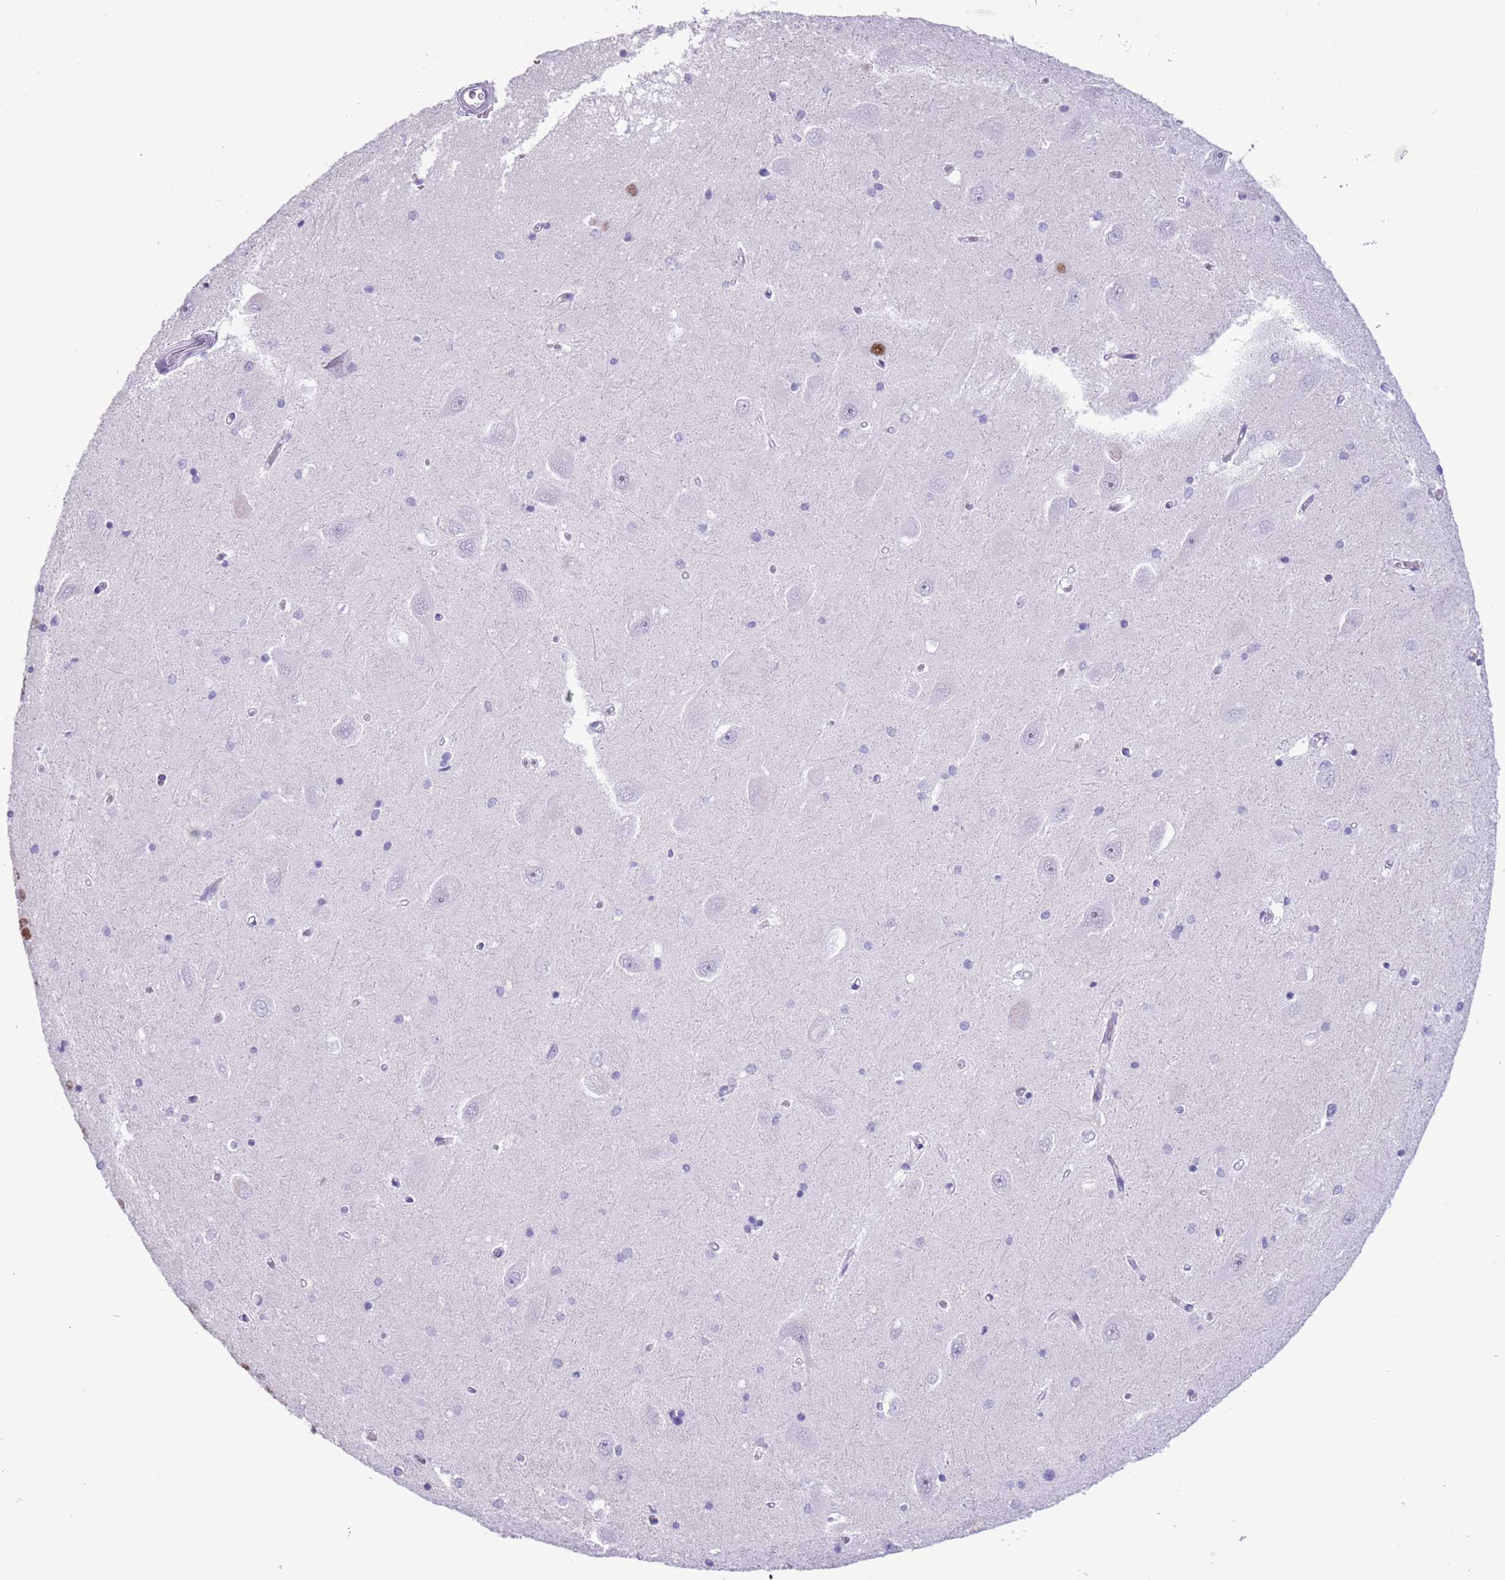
{"staining": {"intensity": "negative", "quantity": "none", "location": "none"}, "tissue": "hippocampus", "cell_type": "Glial cells", "image_type": "normal", "snomed": [{"axis": "morphology", "description": "Normal tissue, NOS"}, {"axis": "topography", "description": "Hippocampus"}], "caption": "Photomicrograph shows no significant protein expression in glial cells of benign hippocampus. (Stains: DAB (3,3'-diaminobenzidine) immunohistochemistry (IHC) with hematoxylin counter stain, Microscopy: brightfield microscopy at high magnification).", "gene": "BCL11B", "patient": {"sex": "male", "age": 45}}